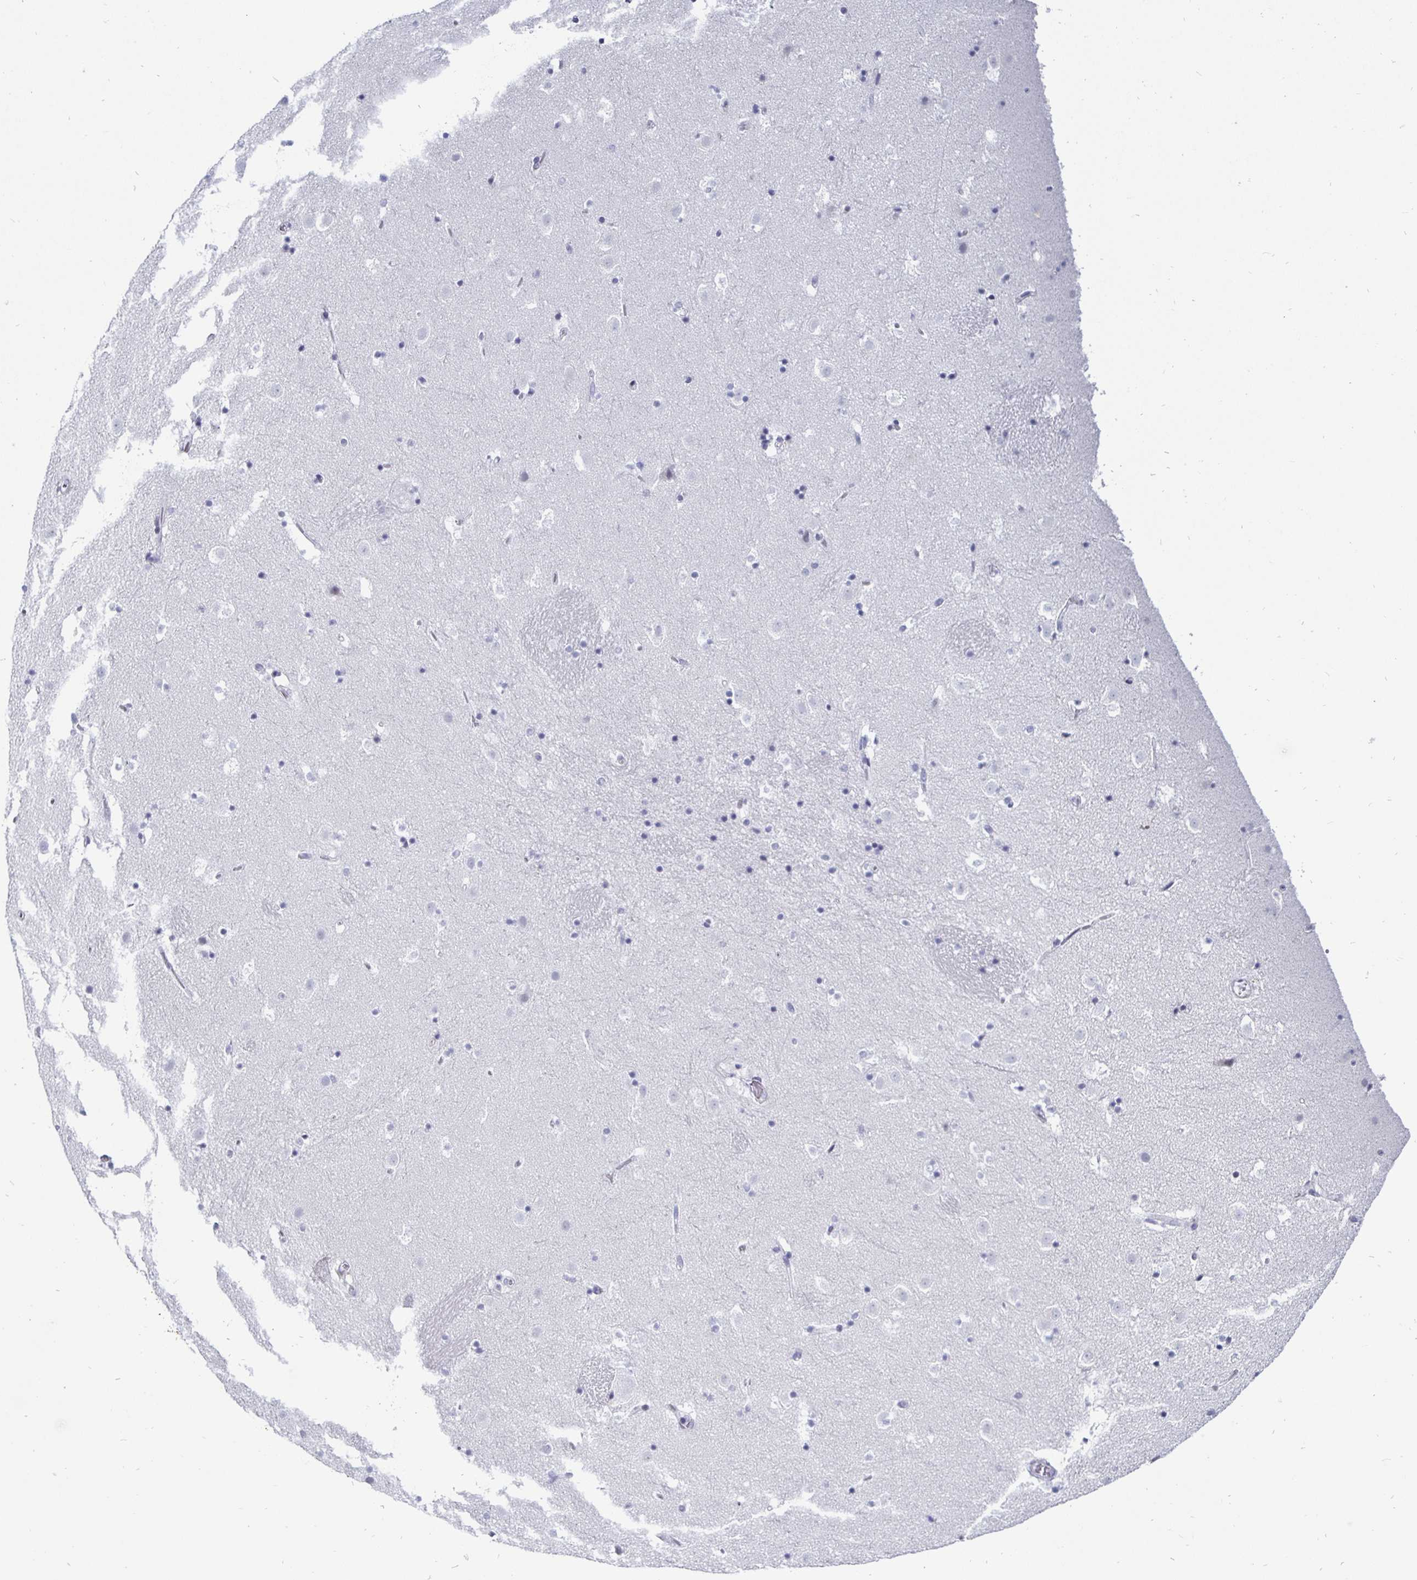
{"staining": {"intensity": "negative", "quantity": "none", "location": "none"}, "tissue": "caudate", "cell_type": "Glial cells", "image_type": "normal", "snomed": [{"axis": "morphology", "description": "Normal tissue, NOS"}, {"axis": "topography", "description": "Lateral ventricle wall"}], "caption": "IHC micrograph of unremarkable caudate: caudate stained with DAB displays no significant protein expression in glial cells.", "gene": "OOSP2", "patient": {"sex": "male", "age": 37}}